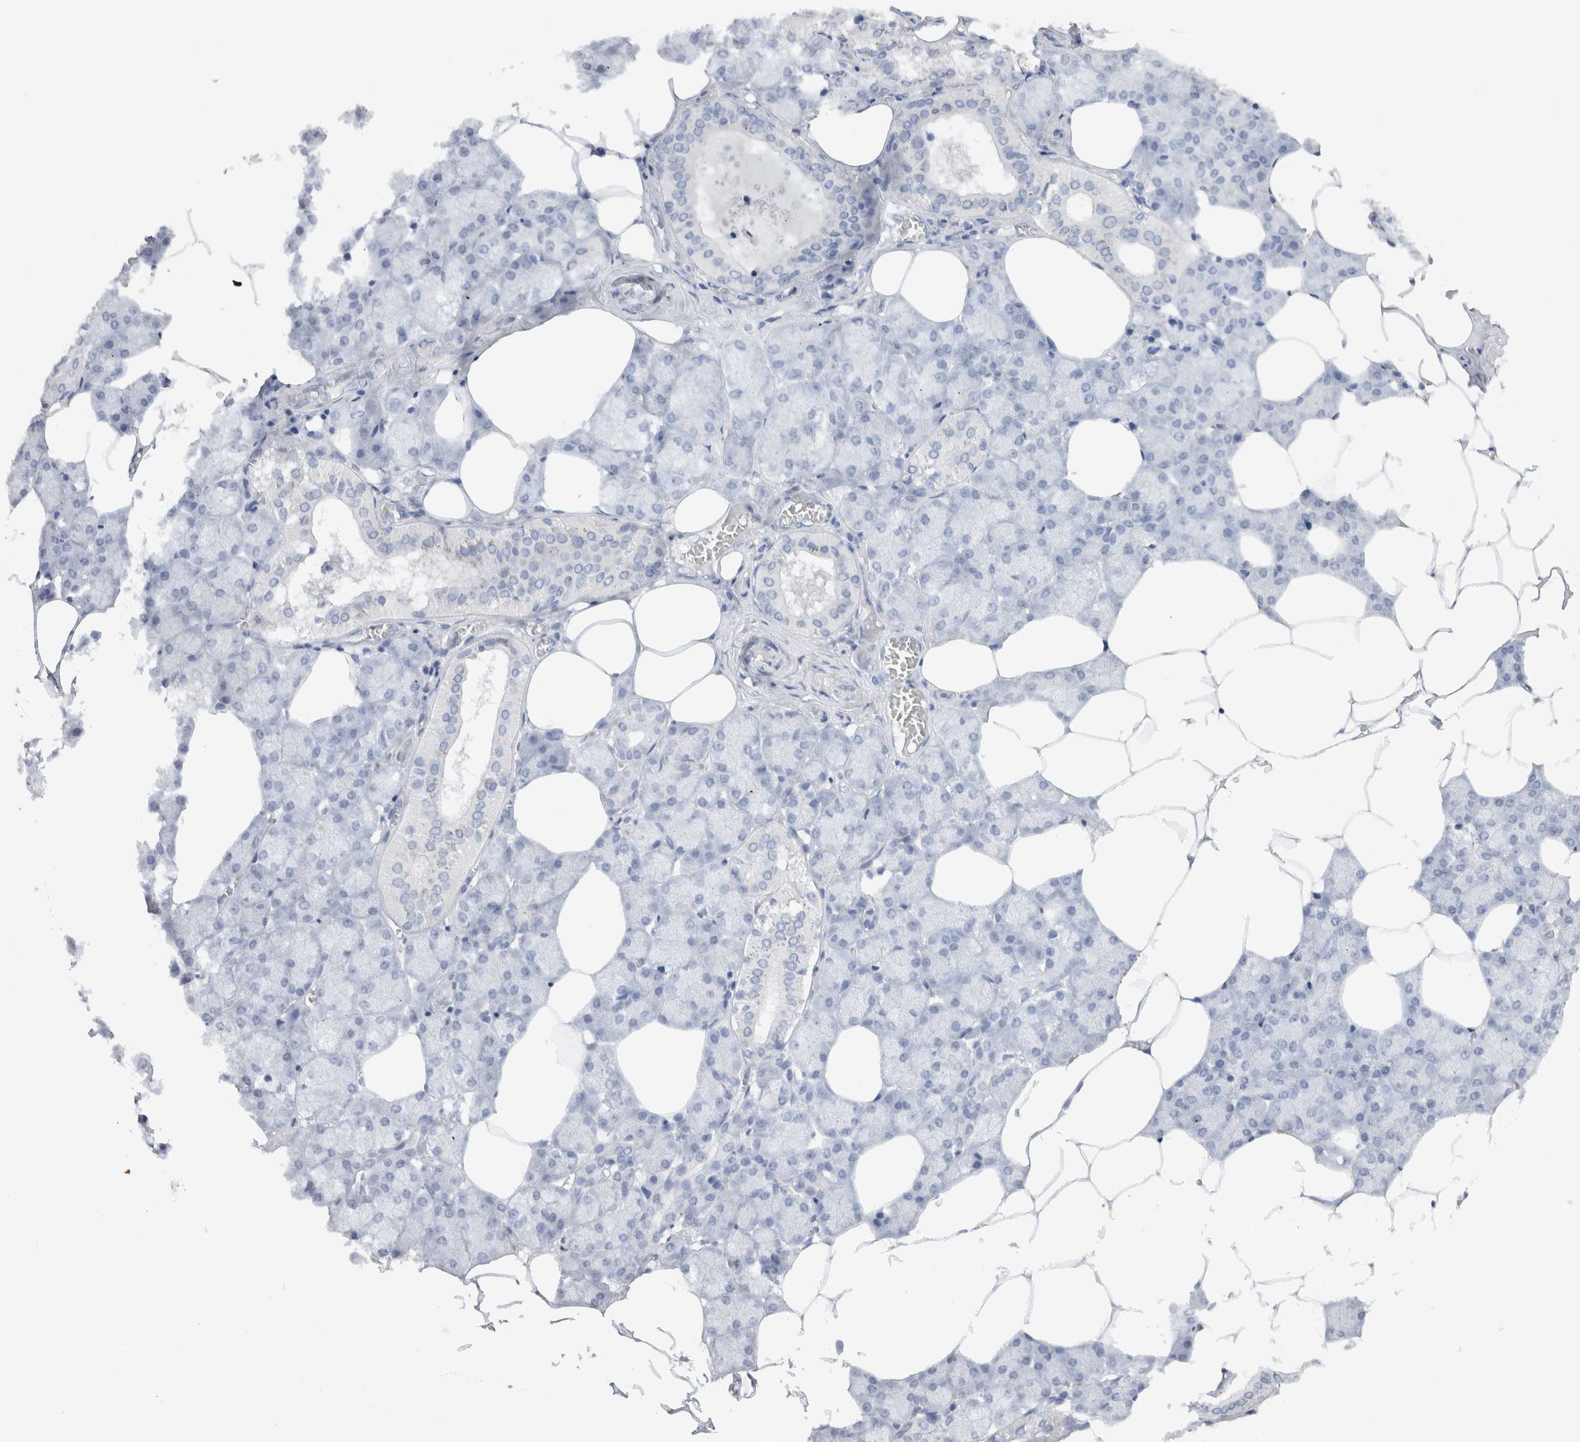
{"staining": {"intensity": "negative", "quantity": "none", "location": "none"}, "tissue": "salivary gland", "cell_type": "Glandular cells", "image_type": "normal", "snomed": [{"axis": "morphology", "description": "Normal tissue, NOS"}, {"axis": "topography", "description": "Salivary gland"}], "caption": "Photomicrograph shows no protein staining in glandular cells of normal salivary gland.", "gene": "C9orf50", "patient": {"sex": "male", "age": 62}}